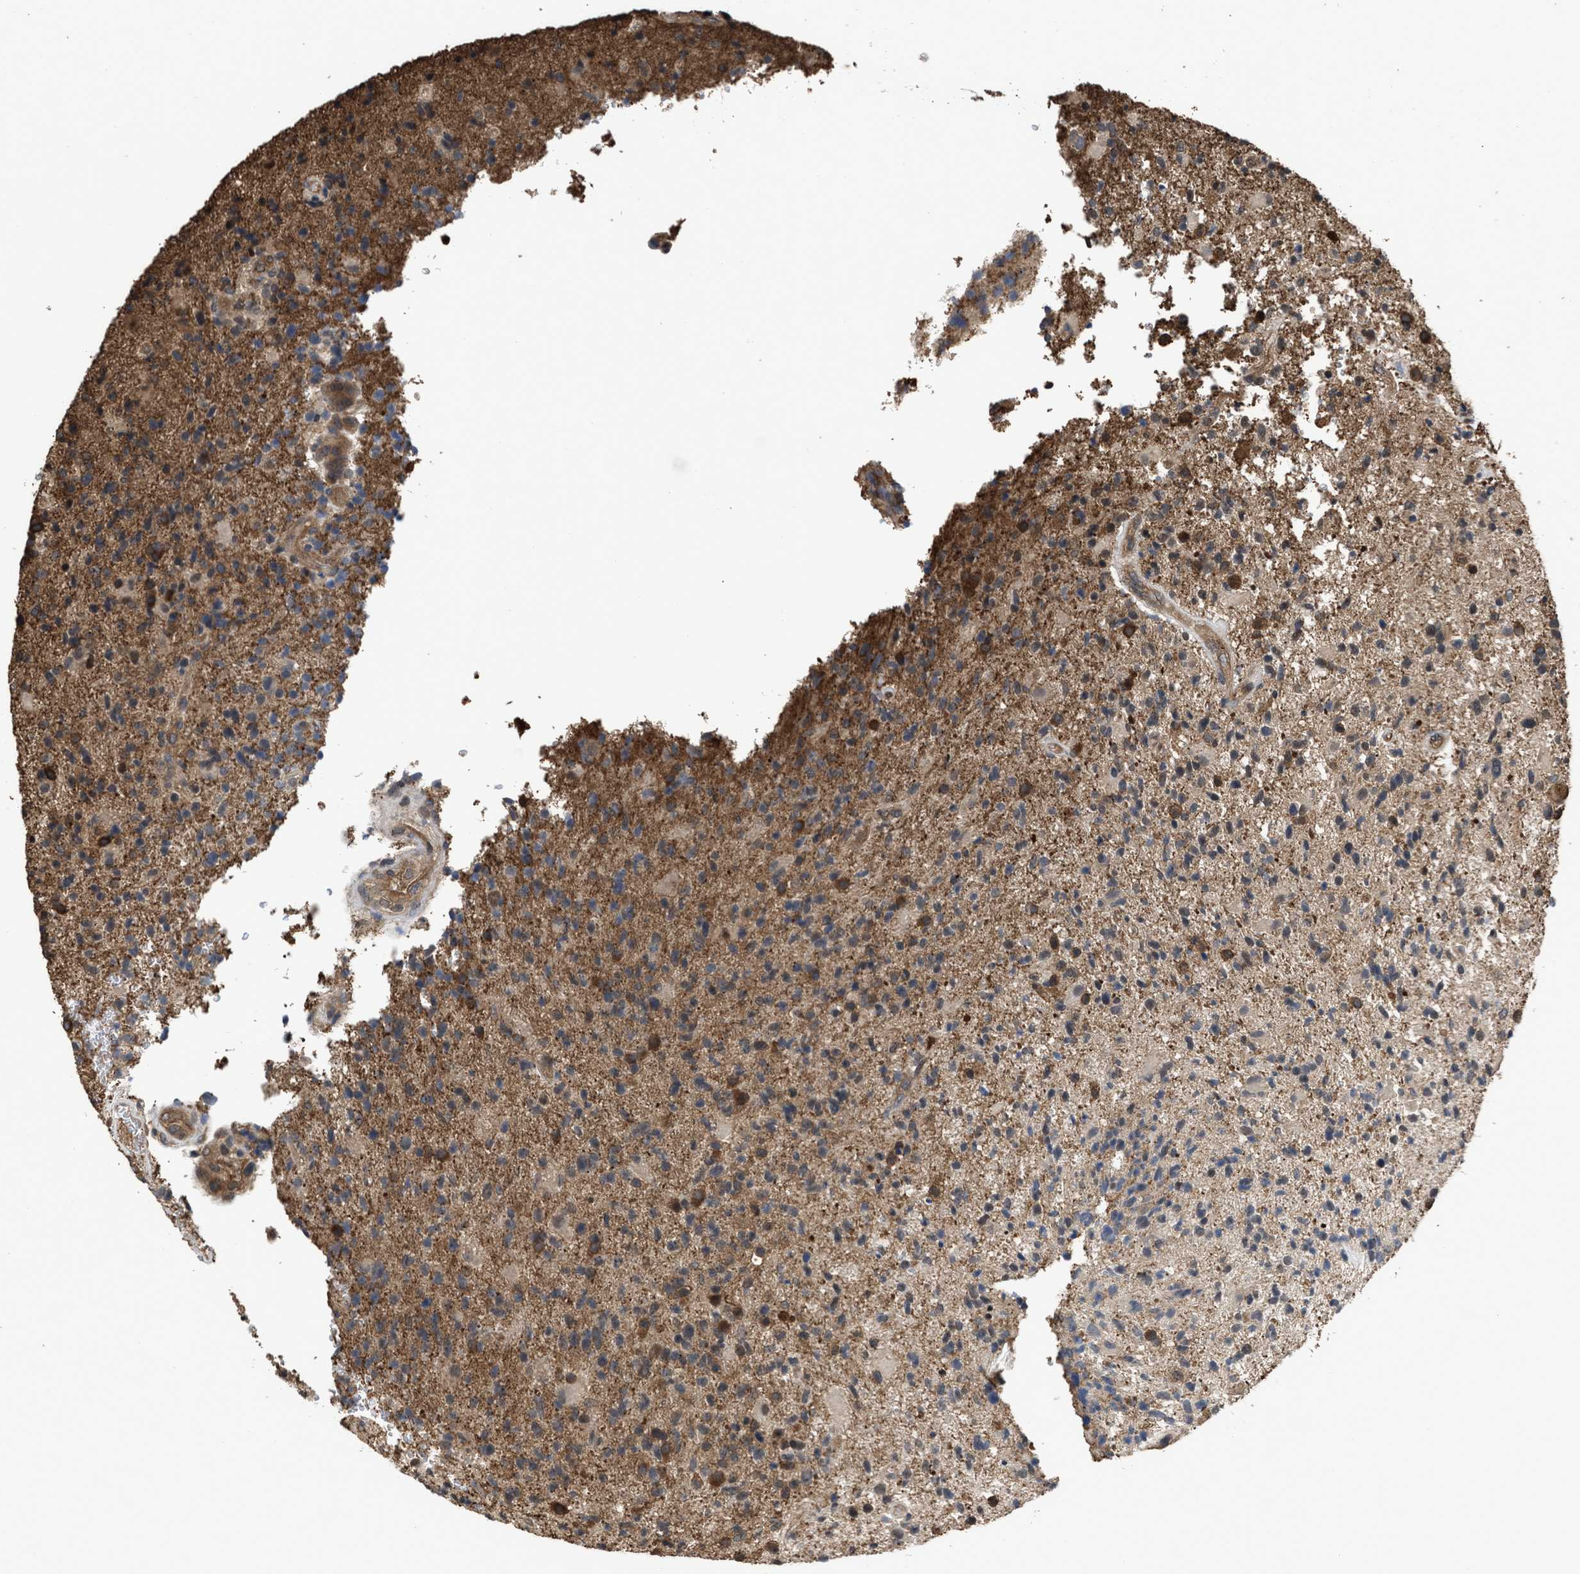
{"staining": {"intensity": "moderate", "quantity": "<25%", "location": "cytoplasmic/membranous"}, "tissue": "glioma", "cell_type": "Tumor cells", "image_type": "cancer", "snomed": [{"axis": "morphology", "description": "Glioma, malignant, High grade"}, {"axis": "topography", "description": "Brain"}], "caption": "Immunohistochemical staining of human malignant glioma (high-grade) displays low levels of moderate cytoplasmic/membranous protein staining in approximately <25% of tumor cells.", "gene": "YWHAG", "patient": {"sex": "male", "age": 72}}